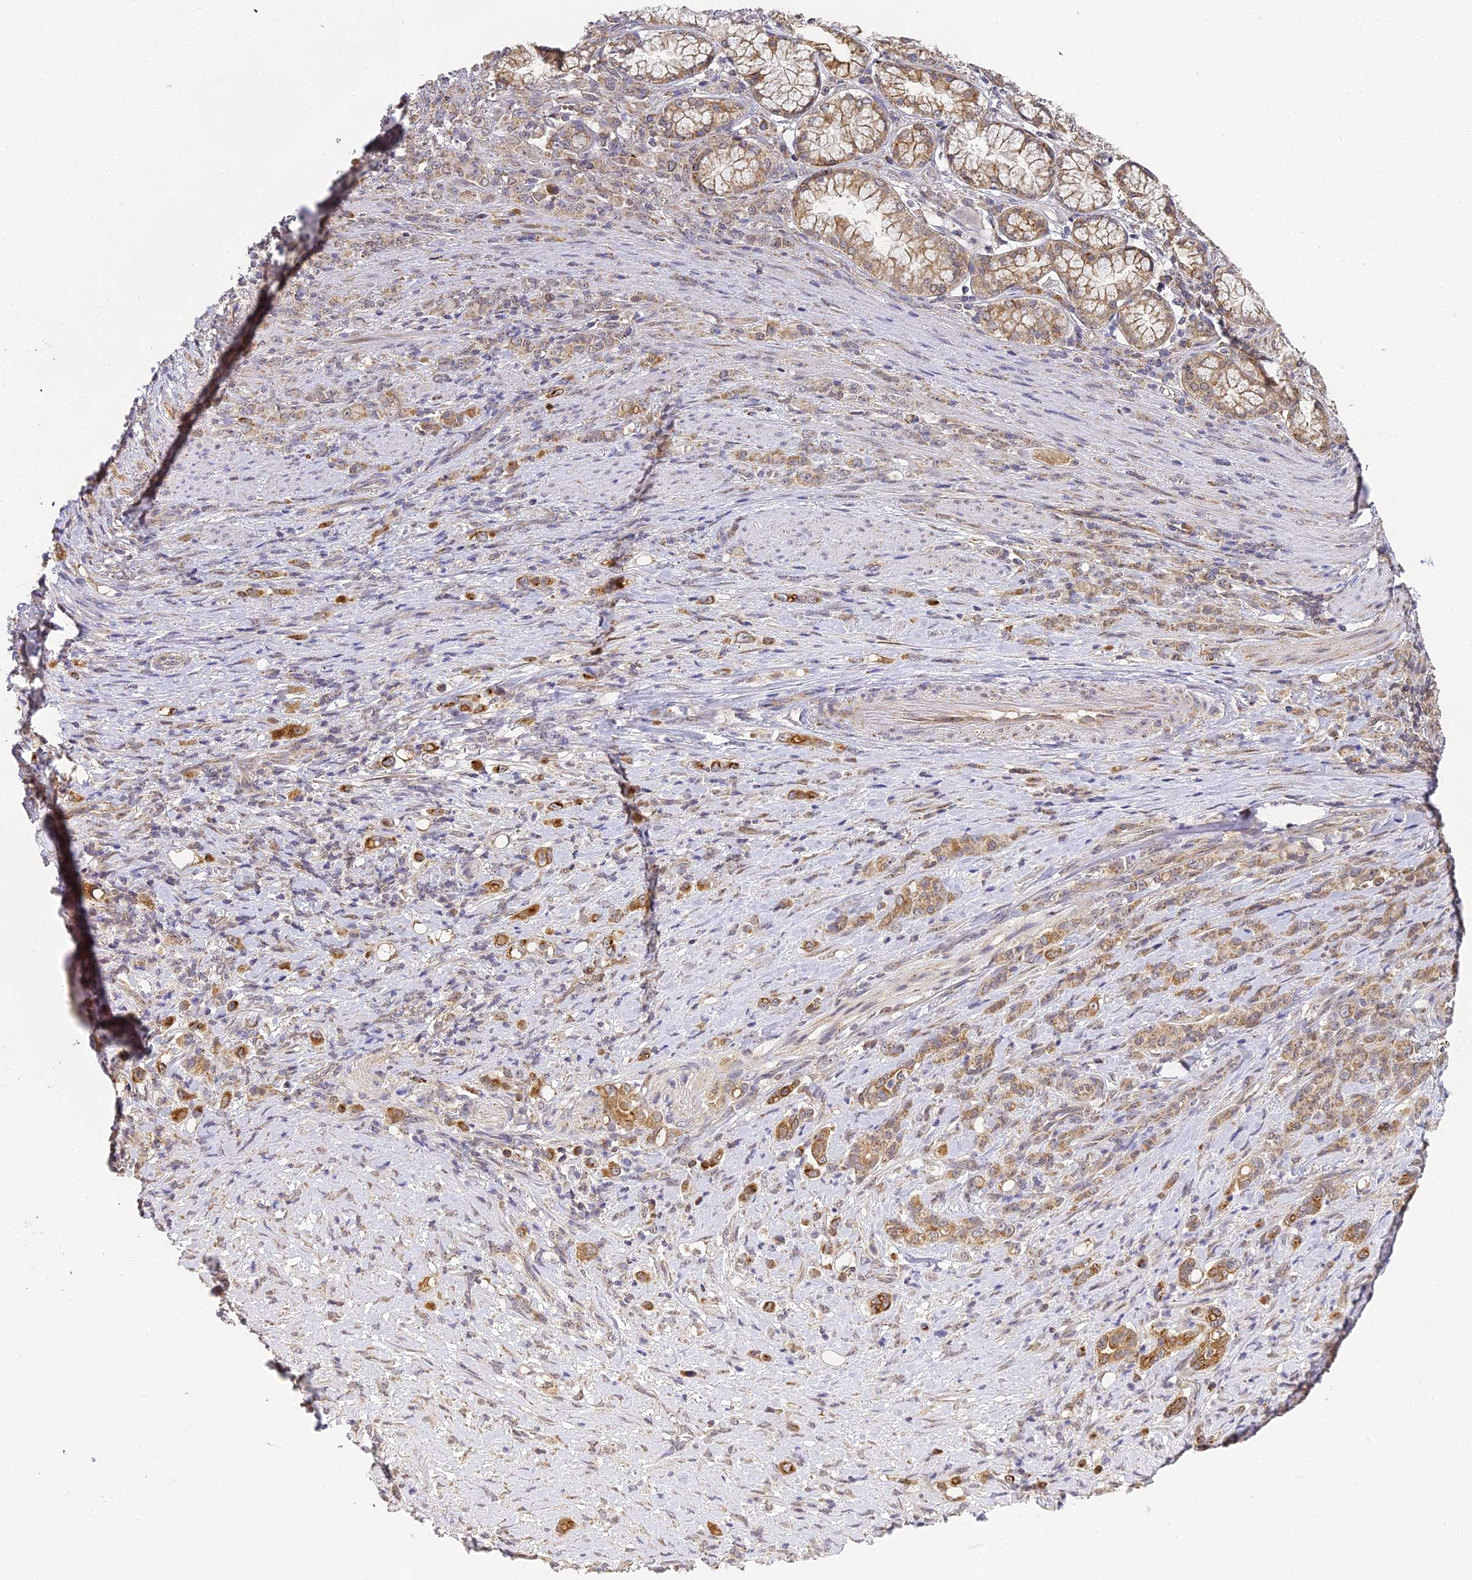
{"staining": {"intensity": "moderate", "quantity": "25%-75%", "location": "cytoplasmic/membranous"}, "tissue": "stomach cancer", "cell_type": "Tumor cells", "image_type": "cancer", "snomed": [{"axis": "morphology", "description": "Adenocarcinoma, NOS"}, {"axis": "topography", "description": "Stomach"}], "caption": "This photomicrograph demonstrates adenocarcinoma (stomach) stained with immunohistochemistry to label a protein in brown. The cytoplasmic/membranous of tumor cells show moderate positivity for the protein. Nuclei are counter-stained blue.", "gene": "DNAAF10", "patient": {"sex": "female", "age": 79}}